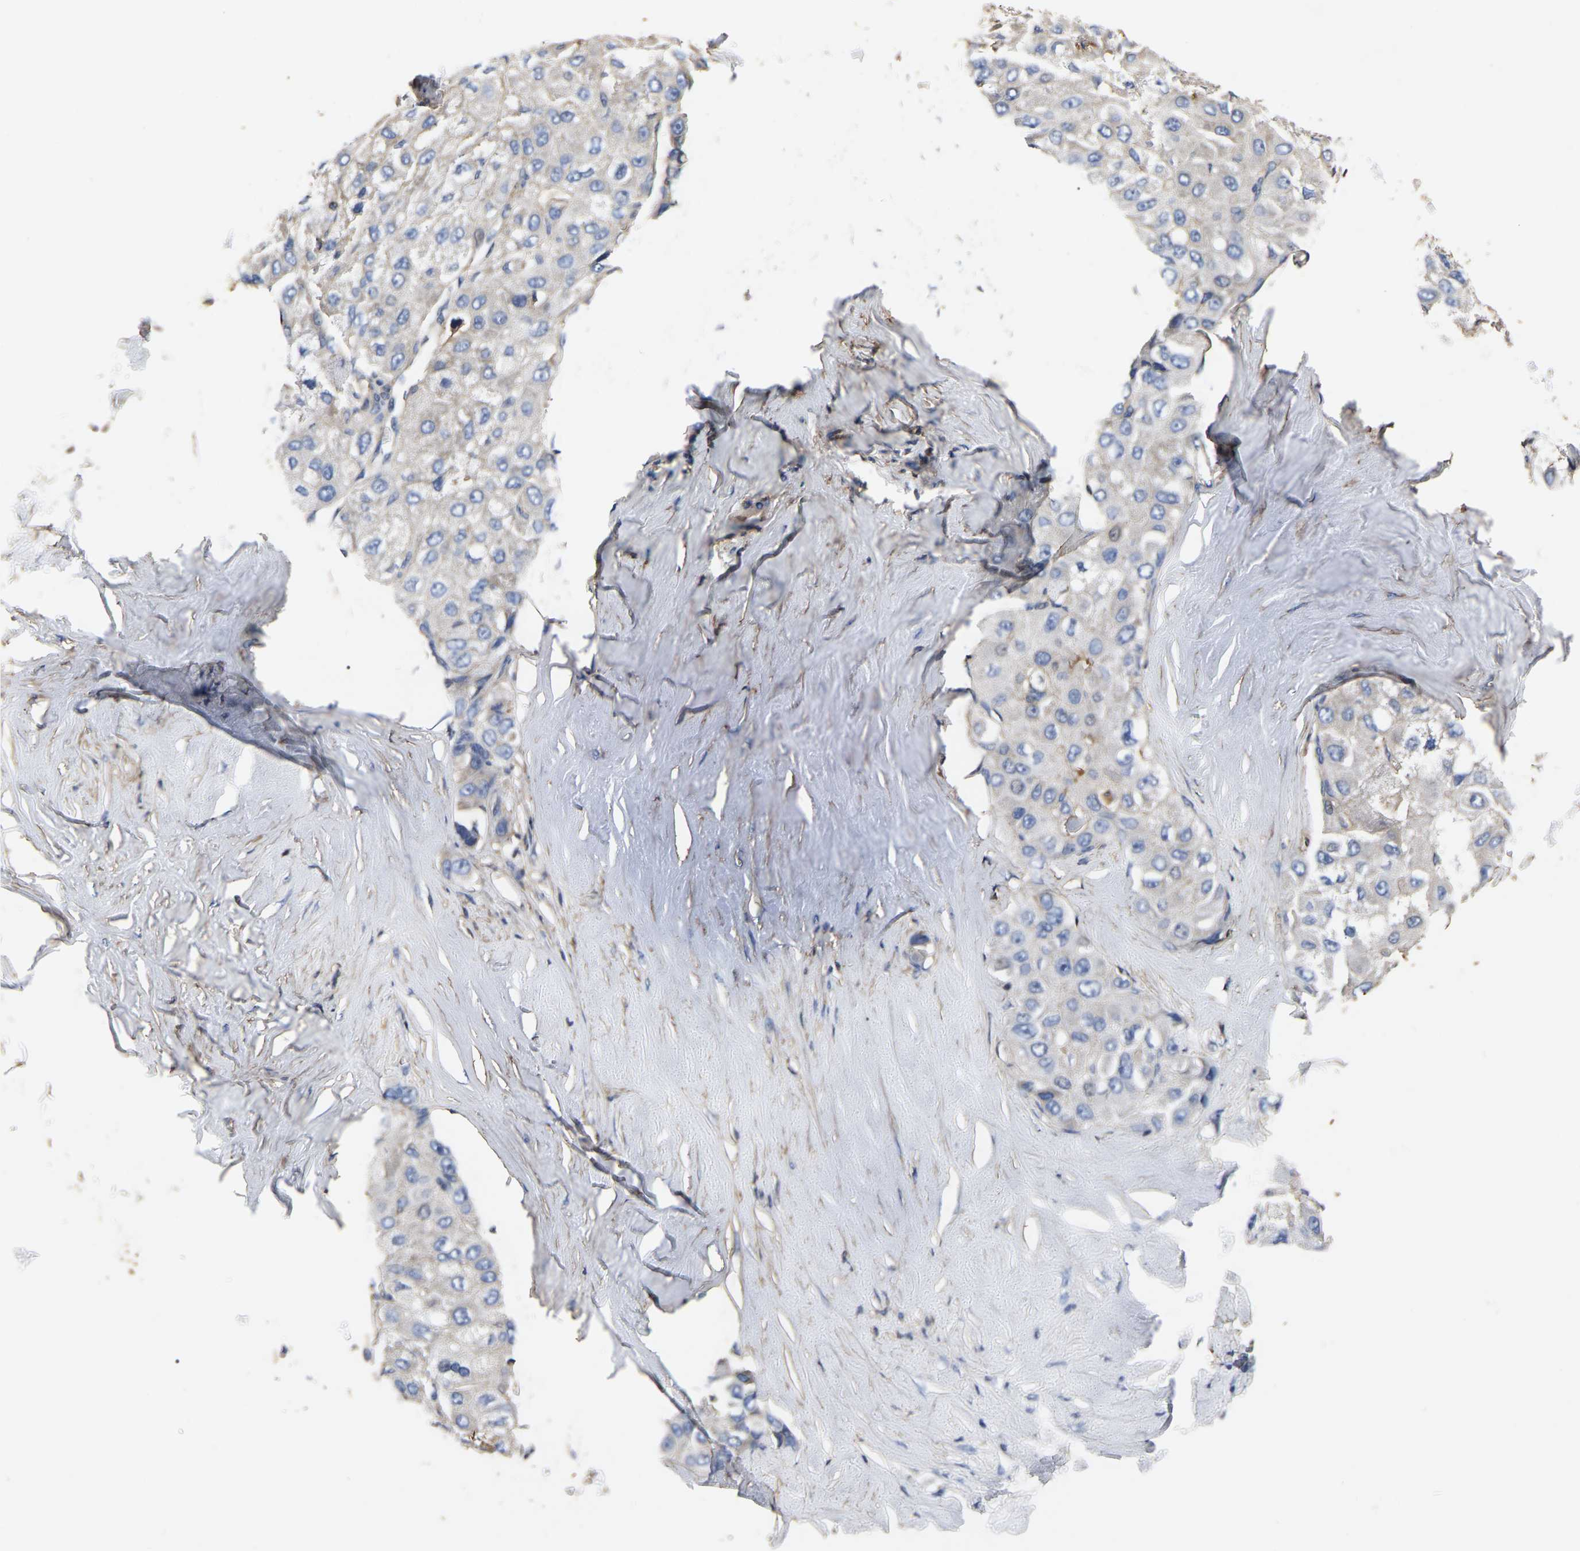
{"staining": {"intensity": "negative", "quantity": "none", "location": "none"}, "tissue": "liver cancer", "cell_type": "Tumor cells", "image_type": "cancer", "snomed": [{"axis": "morphology", "description": "Carcinoma, Hepatocellular, NOS"}, {"axis": "topography", "description": "Liver"}], "caption": "An immunohistochemistry (IHC) photomicrograph of liver cancer (hepatocellular carcinoma) is shown. There is no staining in tumor cells of liver cancer (hepatocellular carcinoma).", "gene": "ARMT1", "patient": {"sex": "male", "age": 80}}